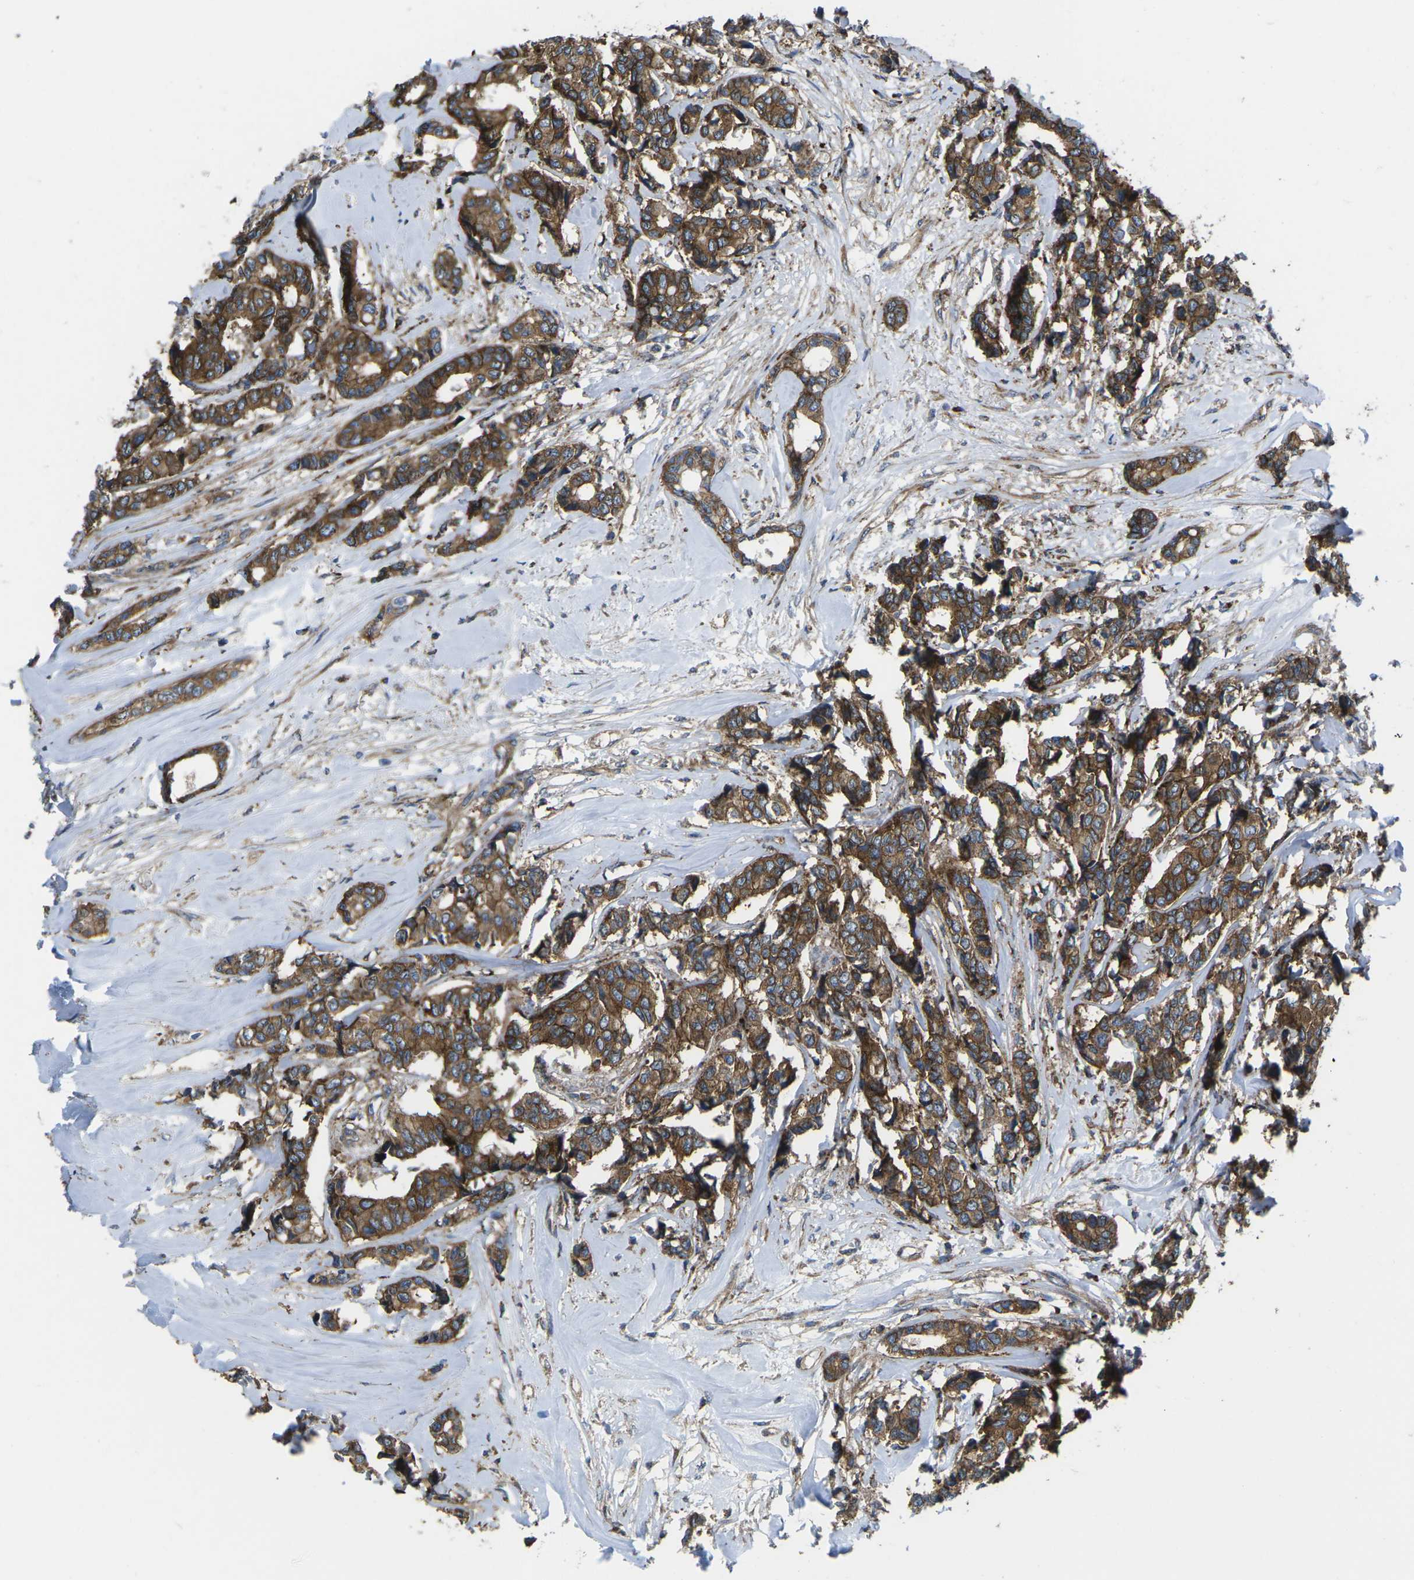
{"staining": {"intensity": "strong", "quantity": ">75%", "location": "cytoplasmic/membranous"}, "tissue": "breast cancer", "cell_type": "Tumor cells", "image_type": "cancer", "snomed": [{"axis": "morphology", "description": "Duct carcinoma"}, {"axis": "topography", "description": "Breast"}], "caption": "Immunohistochemistry of human breast invasive ductal carcinoma shows high levels of strong cytoplasmic/membranous positivity in approximately >75% of tumor cells. The staining is performed using DAB brown chromogen to label protein expression. The nuclei are counter-stained blue using hematoxylin.", "gene": "DLG1", "patient": {"sex": "female", "age": 87}}